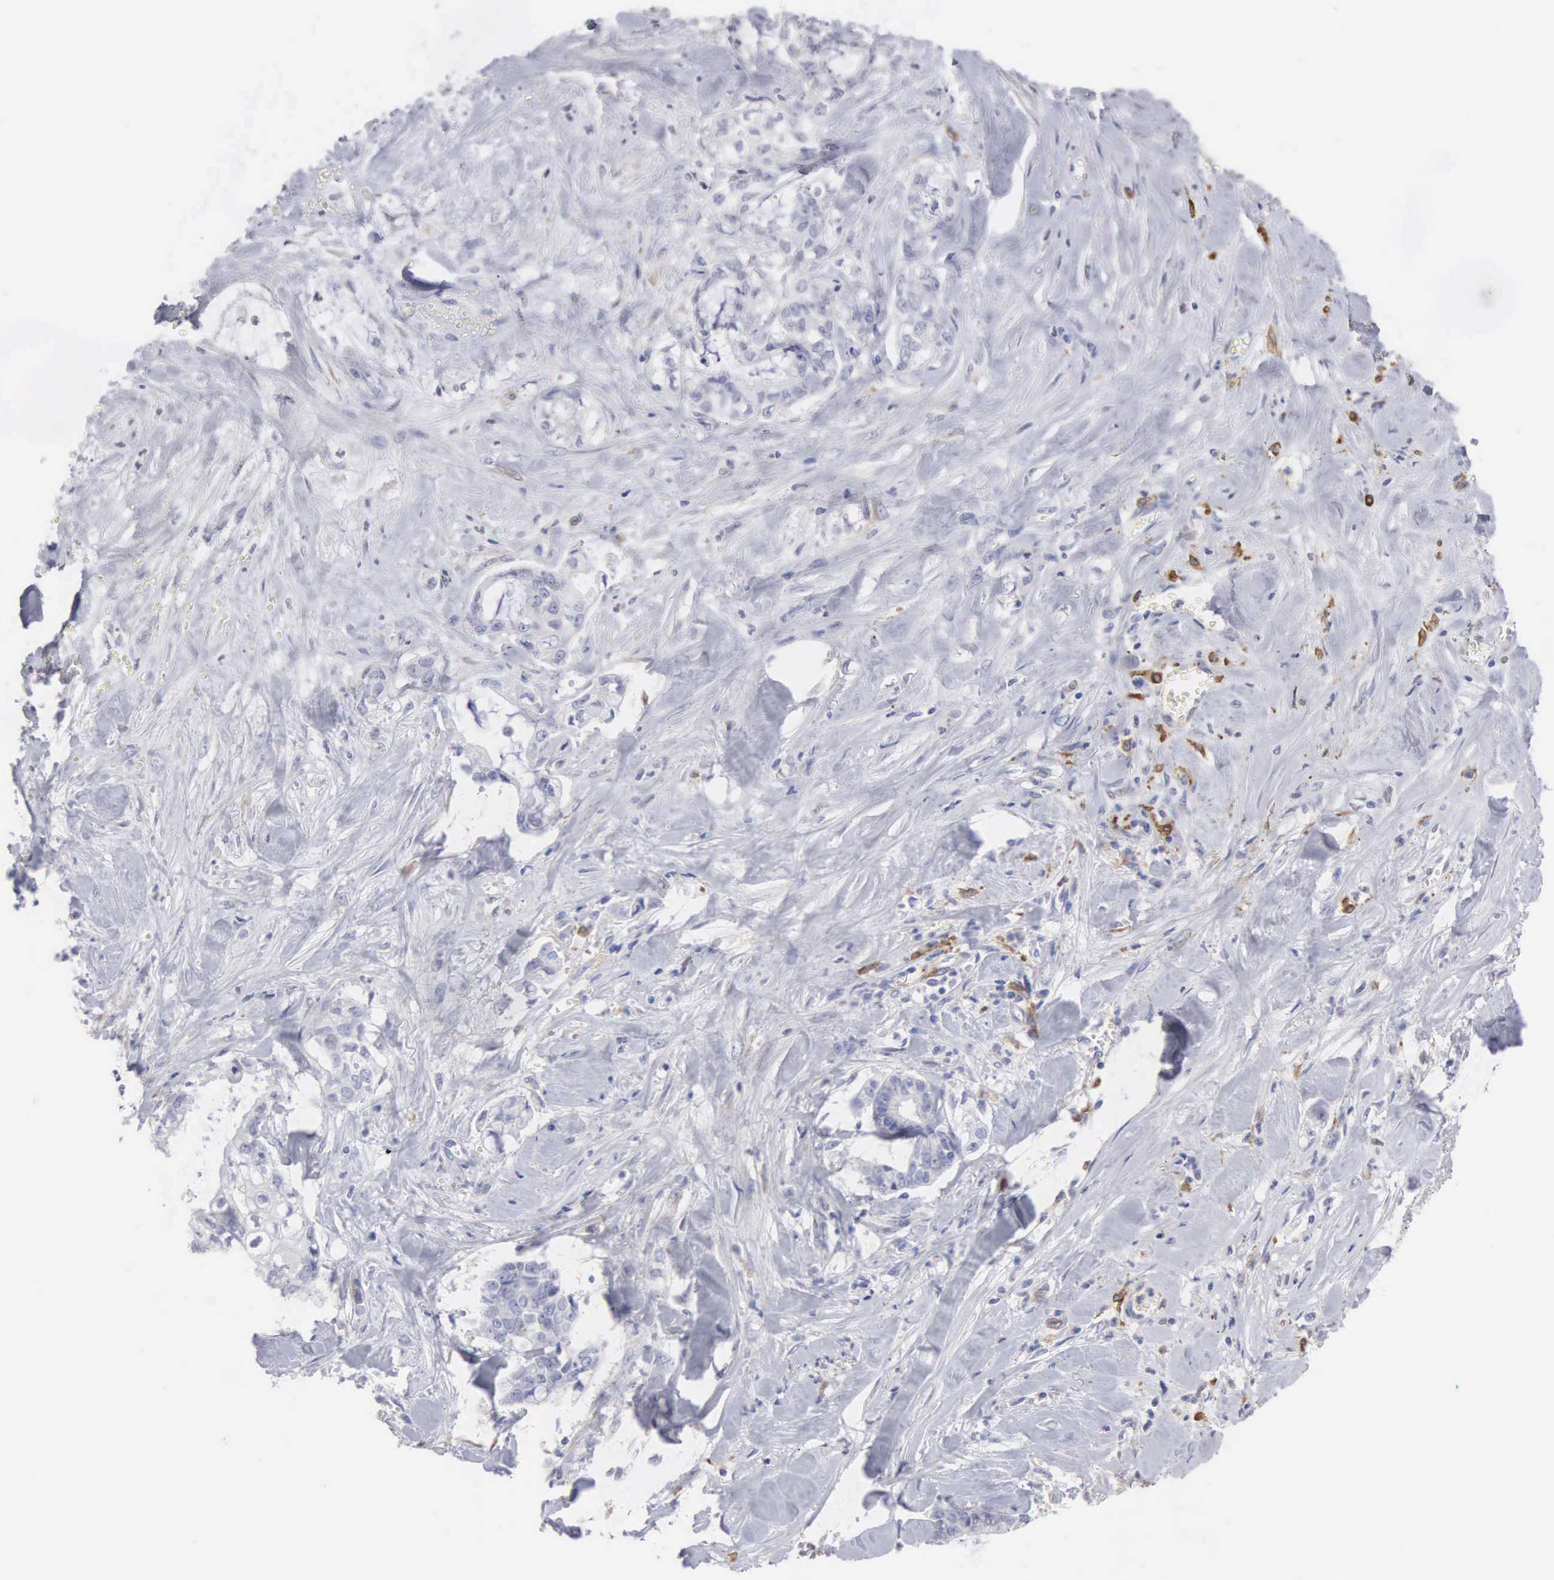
{"staining": {"intensity": "negative", "quantity": "none", "location": "none"}, "tissue": "liver cancer", "cell_type": "Tumor cells", "image_type": "cancer", "snomed": [{"axis": "morphology", "description": "Cholangiocarcinoma"}, {"axis": "topography", "description": "Liver"}], "caption": "Tumor cells are negative for protein expression in human liver cancer.", "gene": "LIN52", "patient": {"sex": "male", "age": 57}}